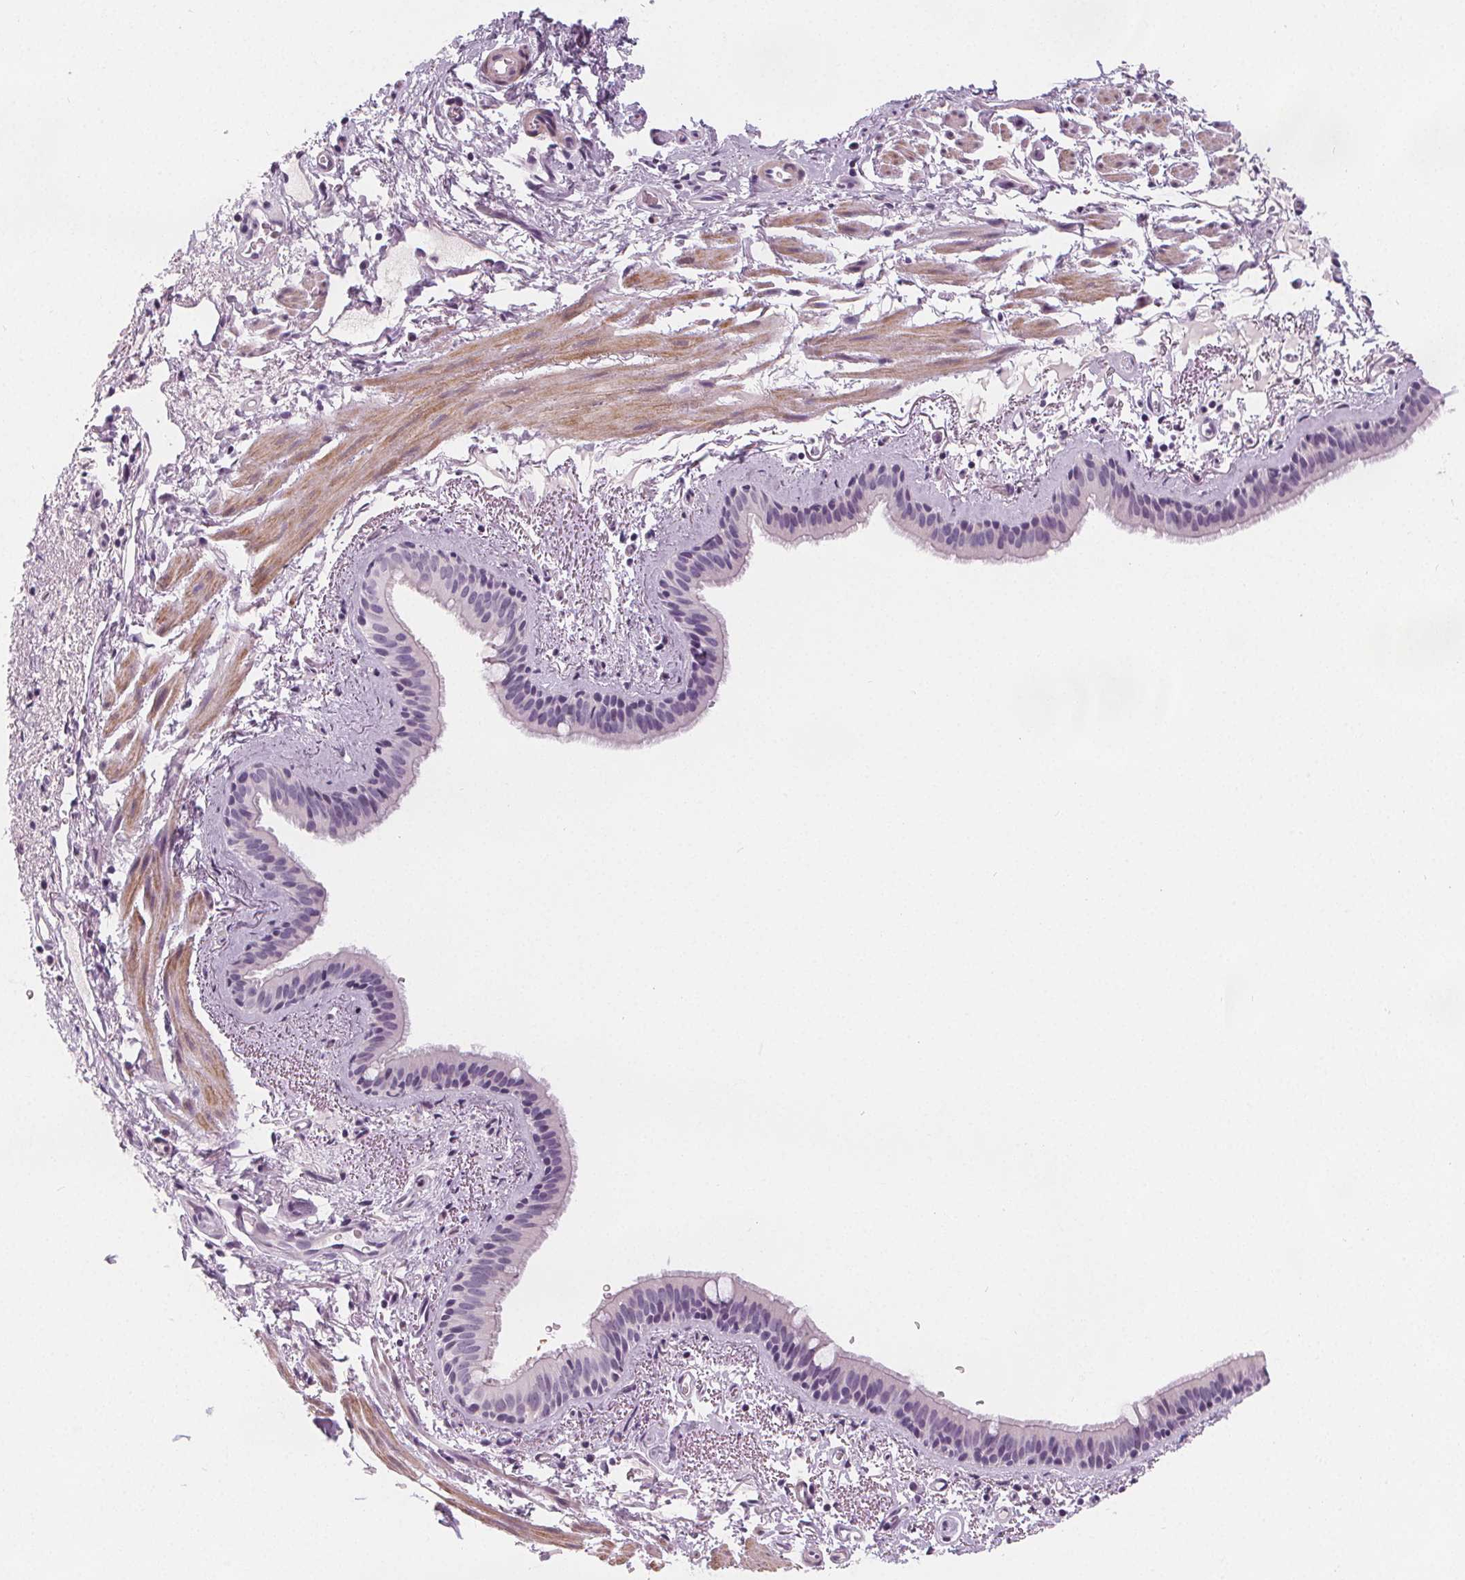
{"staining": {"intensity": "negative", "quantity": "none", "location": "none"}, "tissue": "bronchus", "cell_type": "Respiratory epithelial cells", "image_type": "normal", "snomed": [{"axis": "morphology", "description": "Normal tissue, NOS"}, {"axis": "topography", "description": "Bronchus"}], "caption": "Human bronchus stained for a protein using immunohistochemistry exhibits no positivity in respiratory epithelial cells.", "gene": "SLC5A12", "patient": {"sex": "female", "age": 61}}